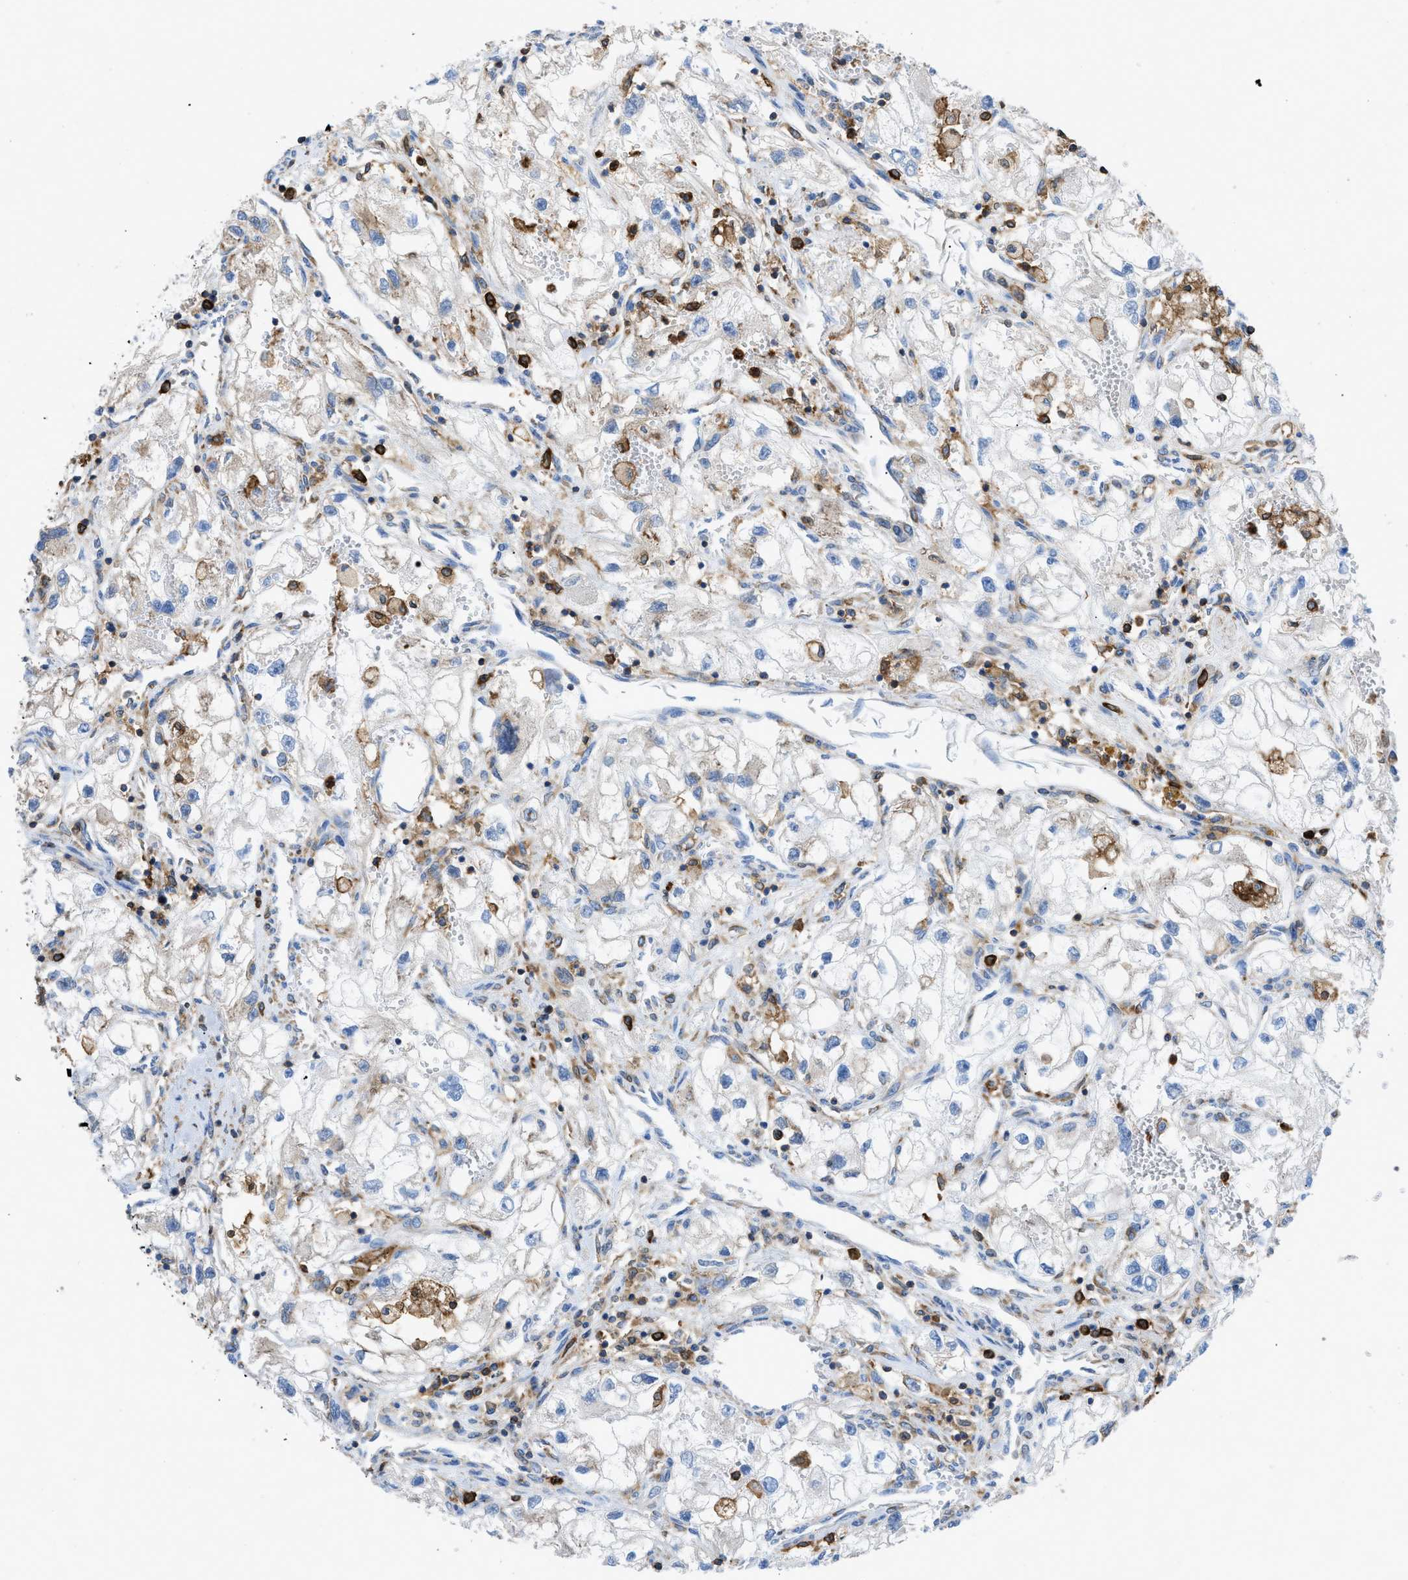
{"staining": {"intensity": "weak", "quantity": "<25%", "location": "cytoplasmic/membranous"}, "tissue": "renal cancer", "cell_type": "Tumor cells", "image_type": "cancer", "snomed": [{"axis": "morphology", "description": "Adenocarcinoma, NOS"}, {"axis": "topography", "description": "Kidney"}], "caption": "Immunohistochemistry of adenocarcinoma (renal) displays no staining in tumor cells. (Brightfield microscopy of DAB immunohistochemistry (IHC) at high magnification).", "gene": "GPAT4", "patient": {"sex": "female", "age": 70}}